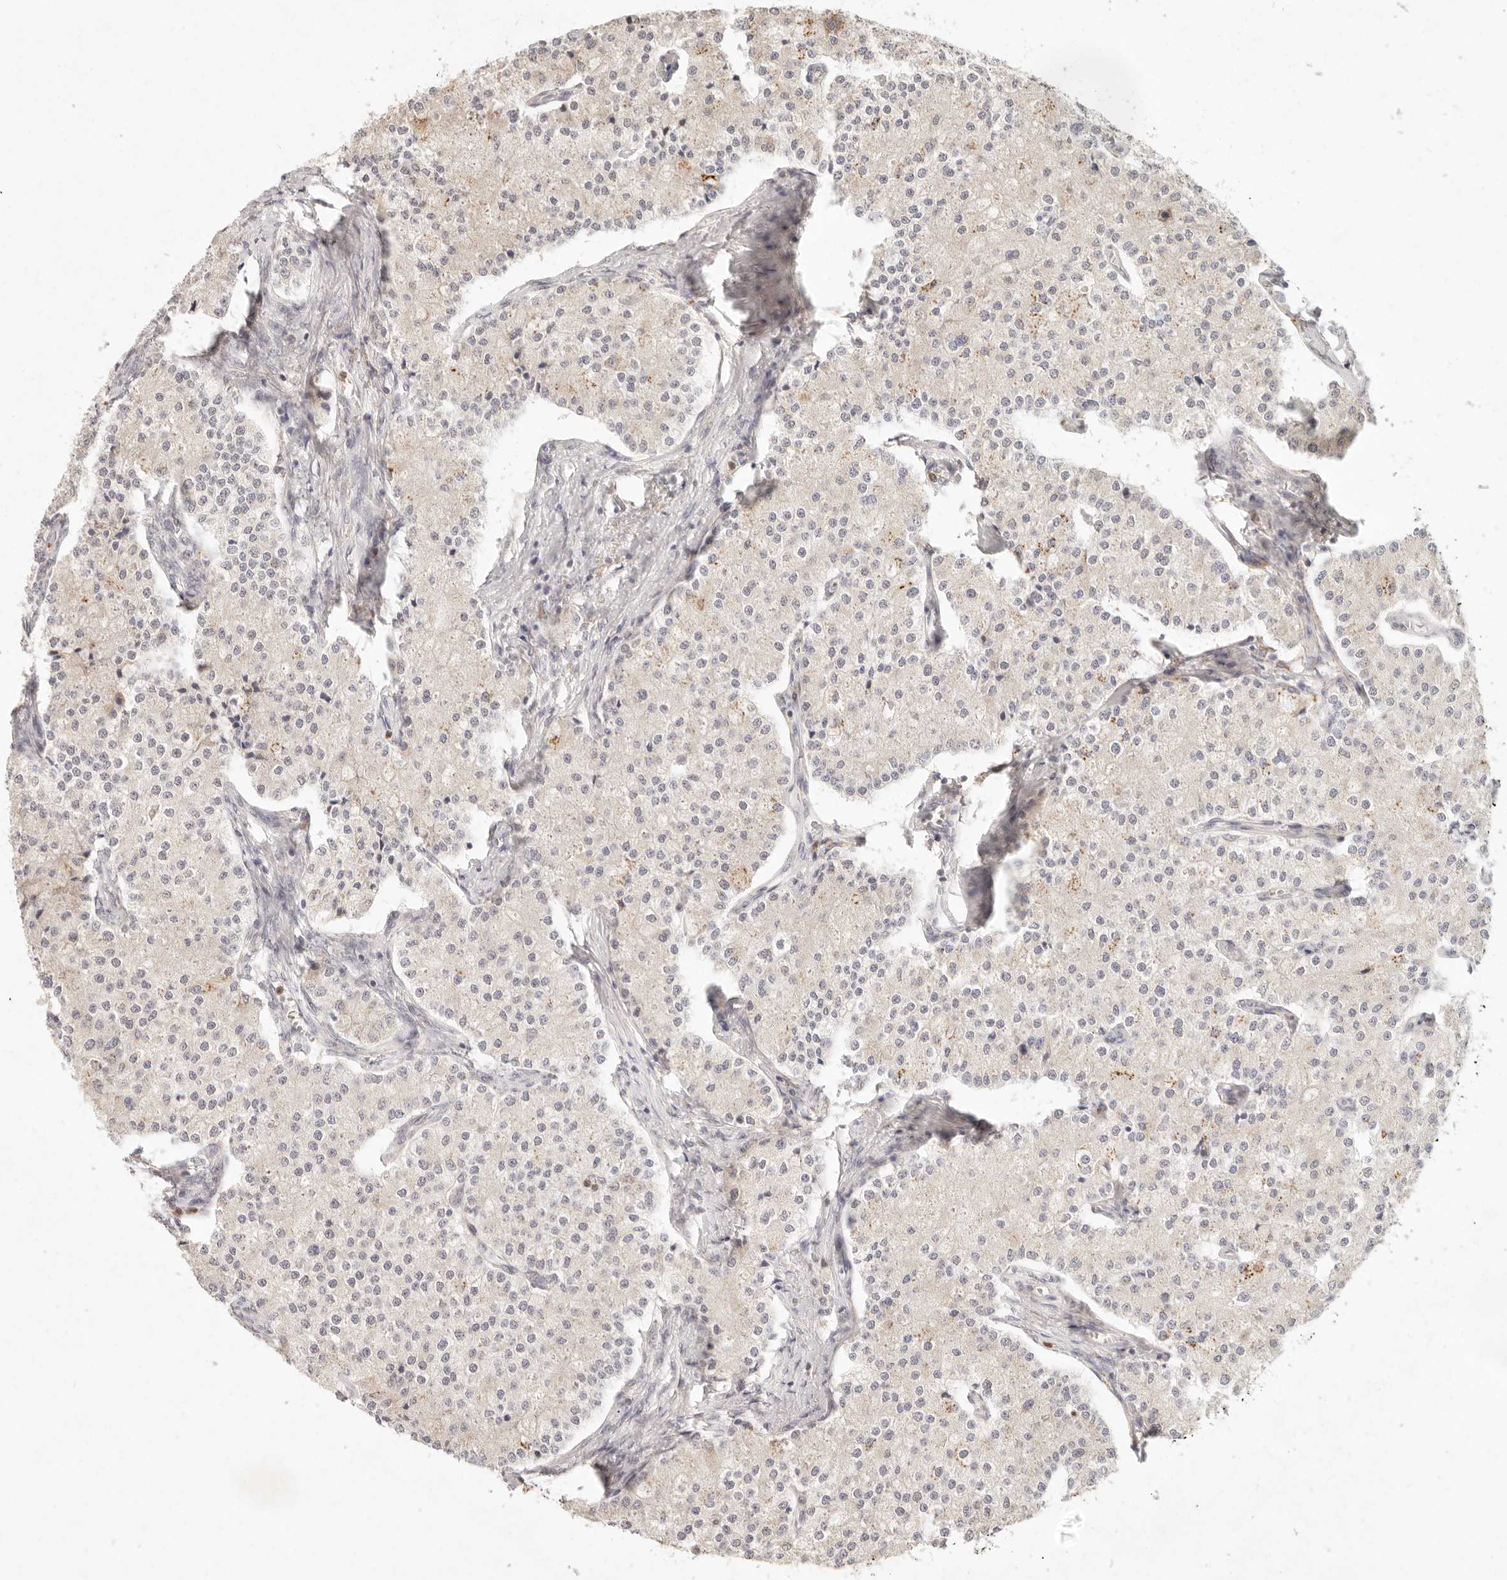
{"staining": {"intensity": "negative", "quantity": "none", "location": "none"}, "tissue": "carcinoid", "cell_type": "Tumor cells", "image_type": "cancer", "snomed": [{"axis": "morphology", "description": "Carcinoid, malignant, NOS"}, {"axis": "topography", "description": "Colon"}], "caption": "This is an immunohistochemistry micrograph of human carcinoid (malignant). There is no positivity in tumor cells.", "gene": "C1orf127", "patient": {"sex": "female", "age": 52}}